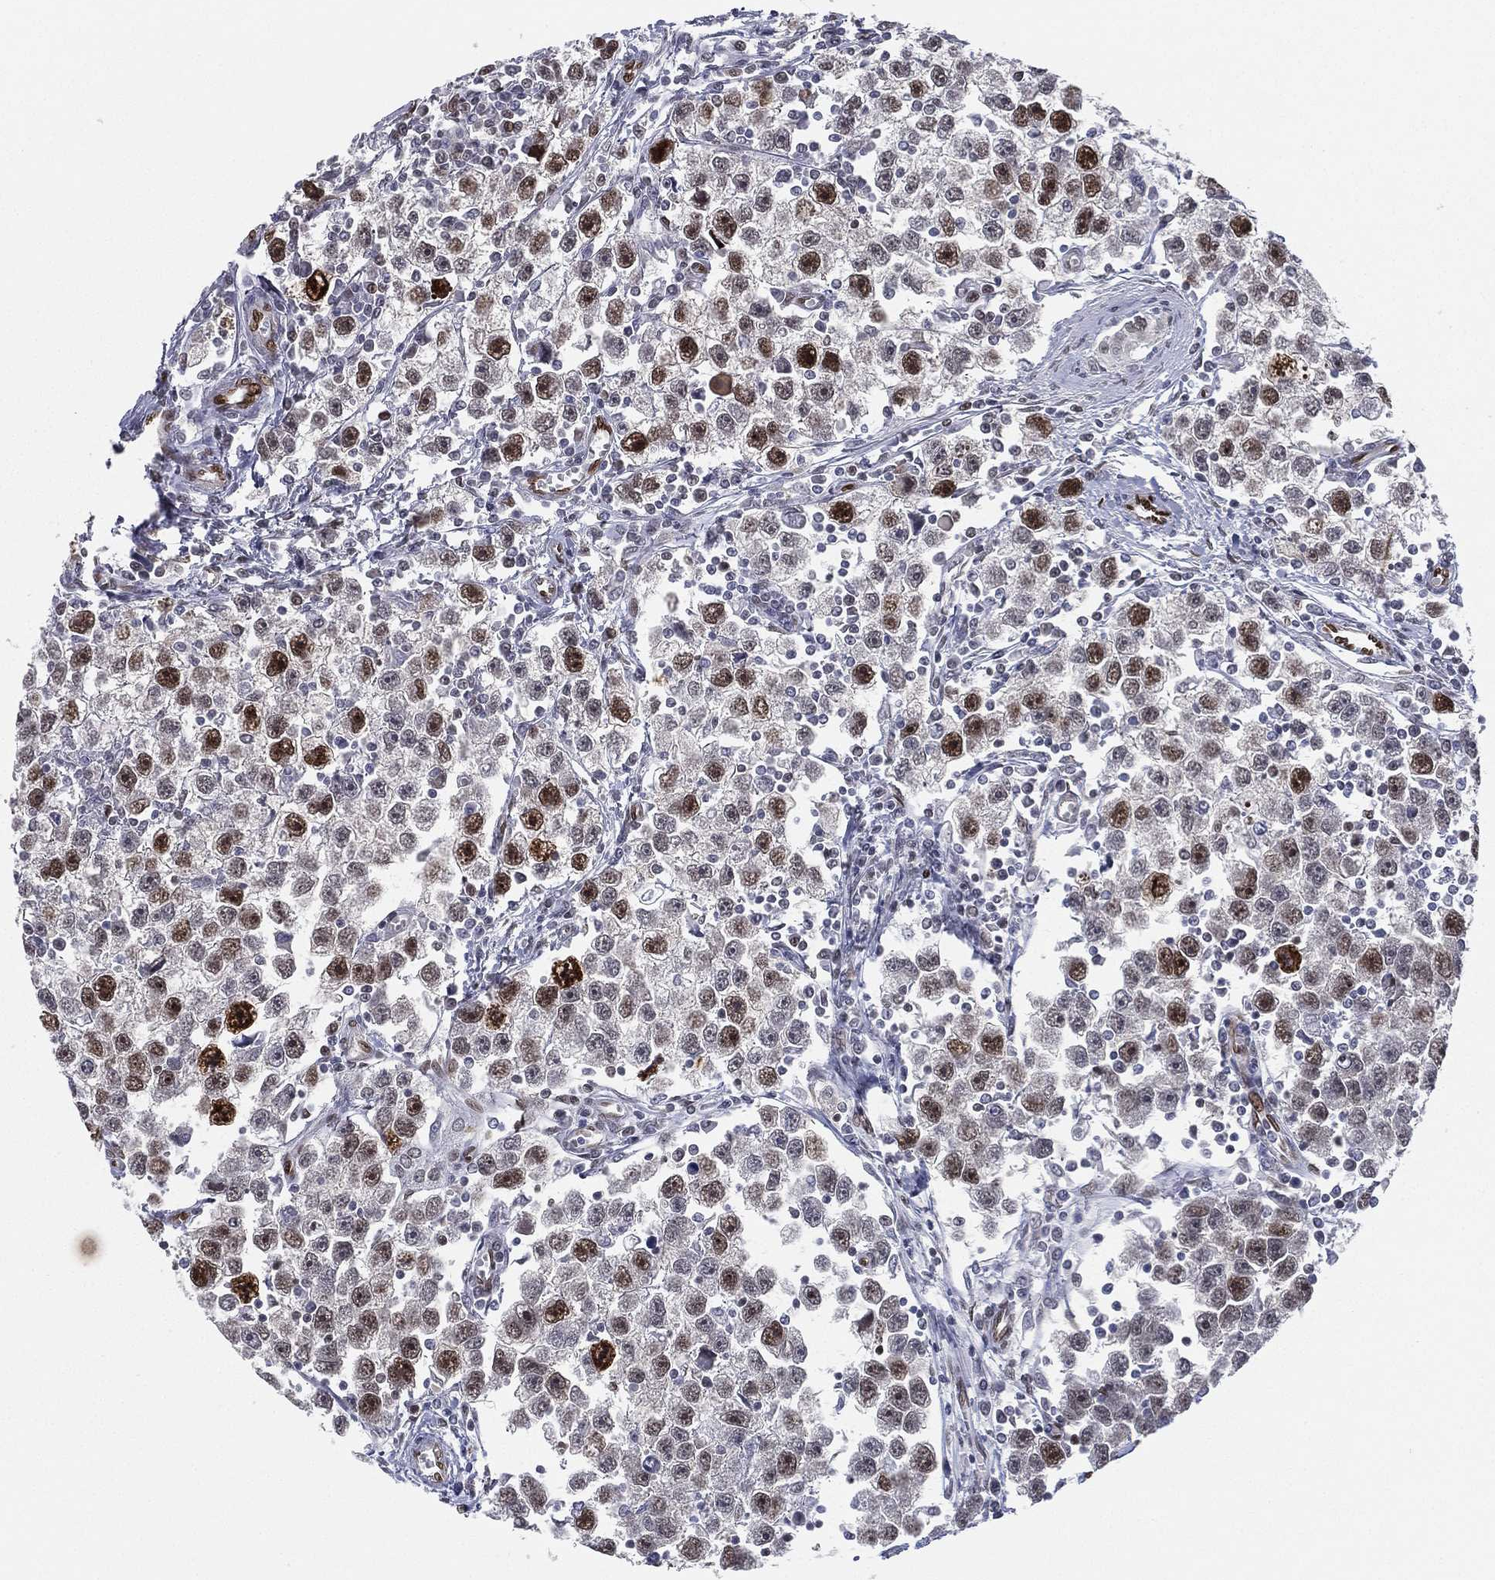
{"staining": {"intensity": "strong", "quantity": "25%-75%", "location": "nuclear"}, "tissue": "testis cancer", "cell_type": "Tumor cells", "image_type": "cancer", "snomed": [{"axis": "morphology", "description": "Seminoma, NOS"}, {"axis": "topography", "description": "Testis"}], "caption": "Testis cancer (seminoma) was stained to show a protein in brown. There is high levels of strong nuclear expression in about 25%-75% of tumor cells.", "gene": "LMNB1", "patient": {"sex": "male", "age": 30}}